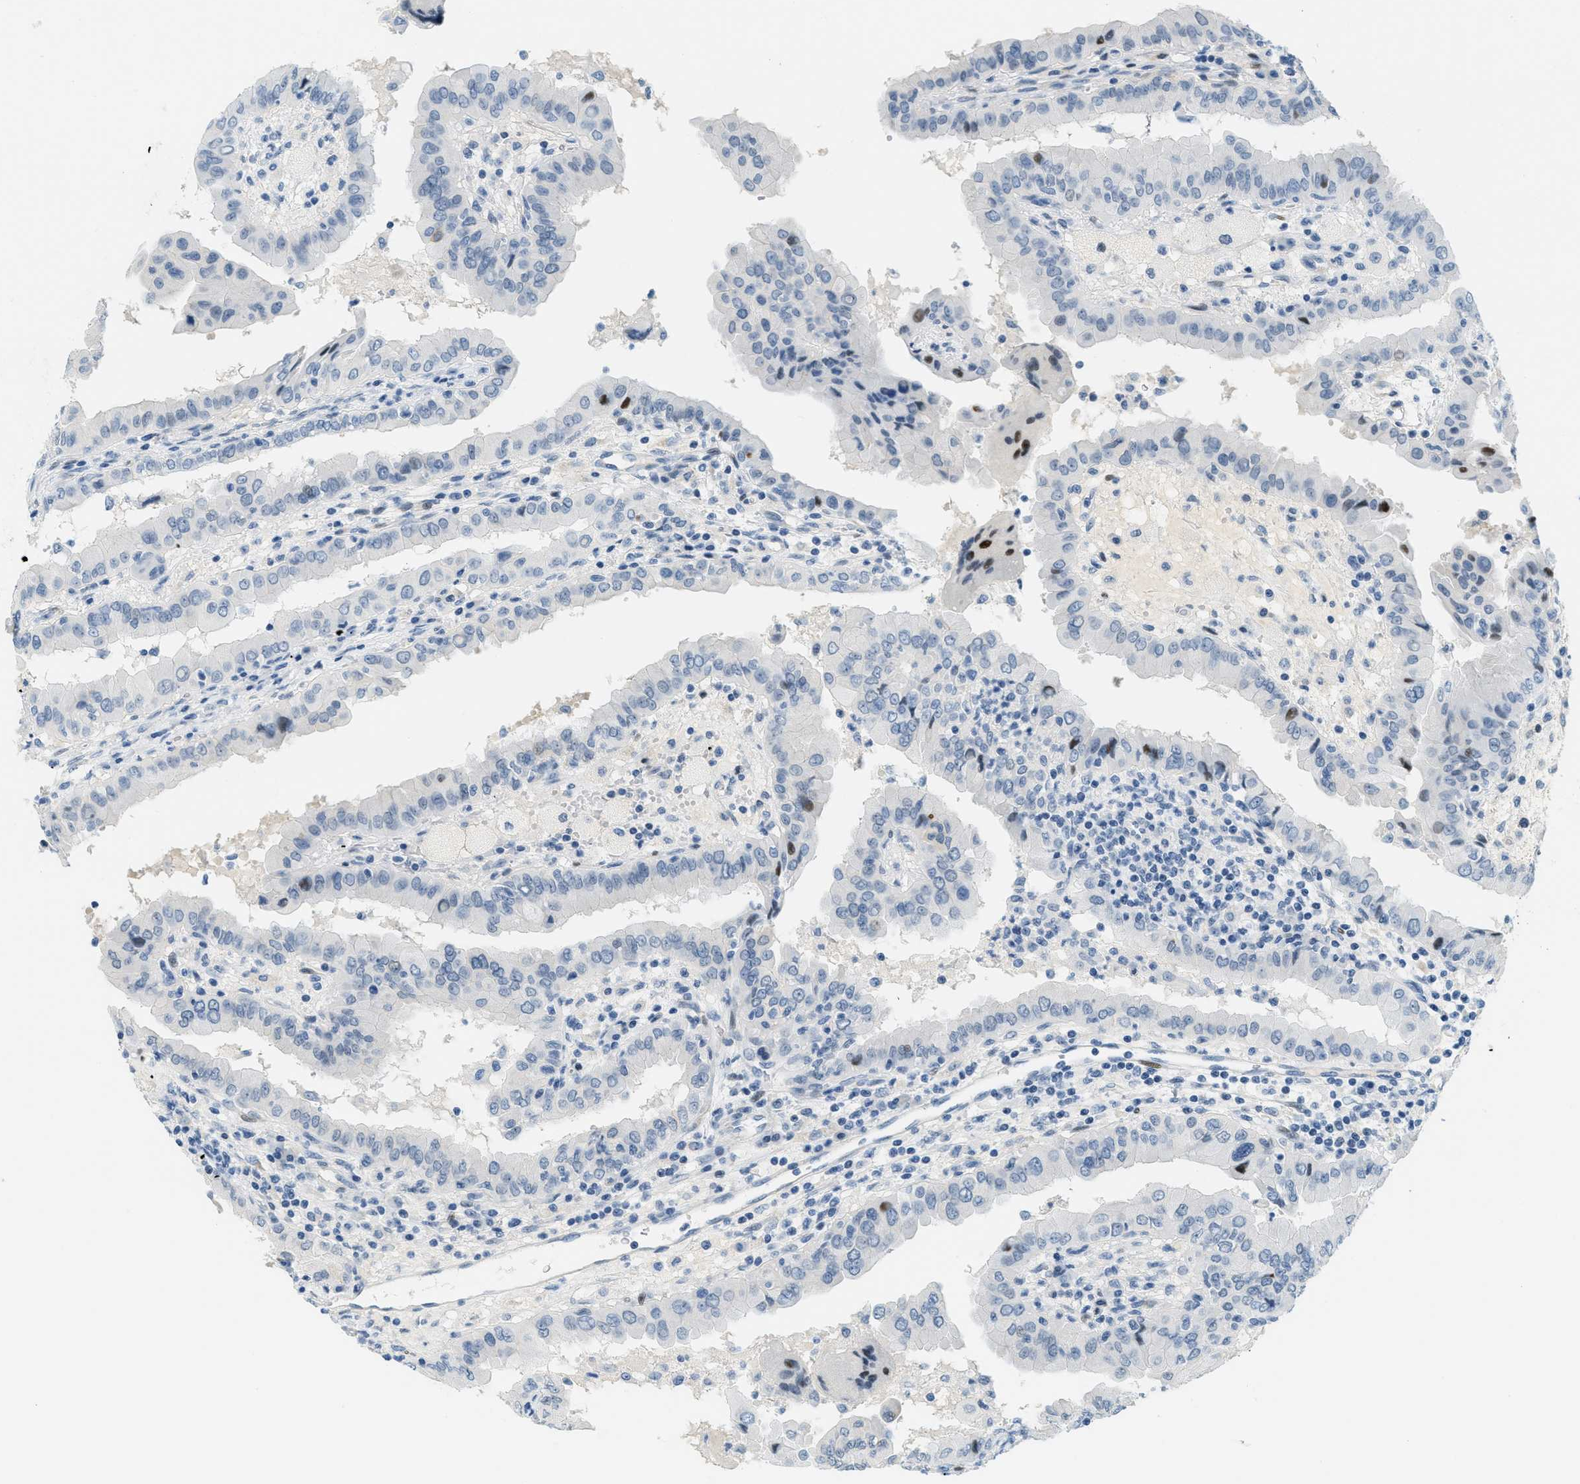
{"staining": {"intensity": "negative", "quantity": "none", "location": "none"}, "tissue": "thyroid cancer", "cell_type": "Tumor cells", "image_type": "cancer", "snomed": [{"axis": "morphology", "description": "Papillary adenocarcinoma, NOS"}, {"axis": "topography", "description": "Thyroid gland"}], "caption": "Immunohistochemistry (IHC) image of human thyroid cancer stained for a protein (brown), which reveals no expression in tumor cells. (DAB (3,3'-diaminobenzidine) IHC with hematoxylin counter stain).", "gene": "CYP4X1", "patient": {"sex": "male", "age": 33}}